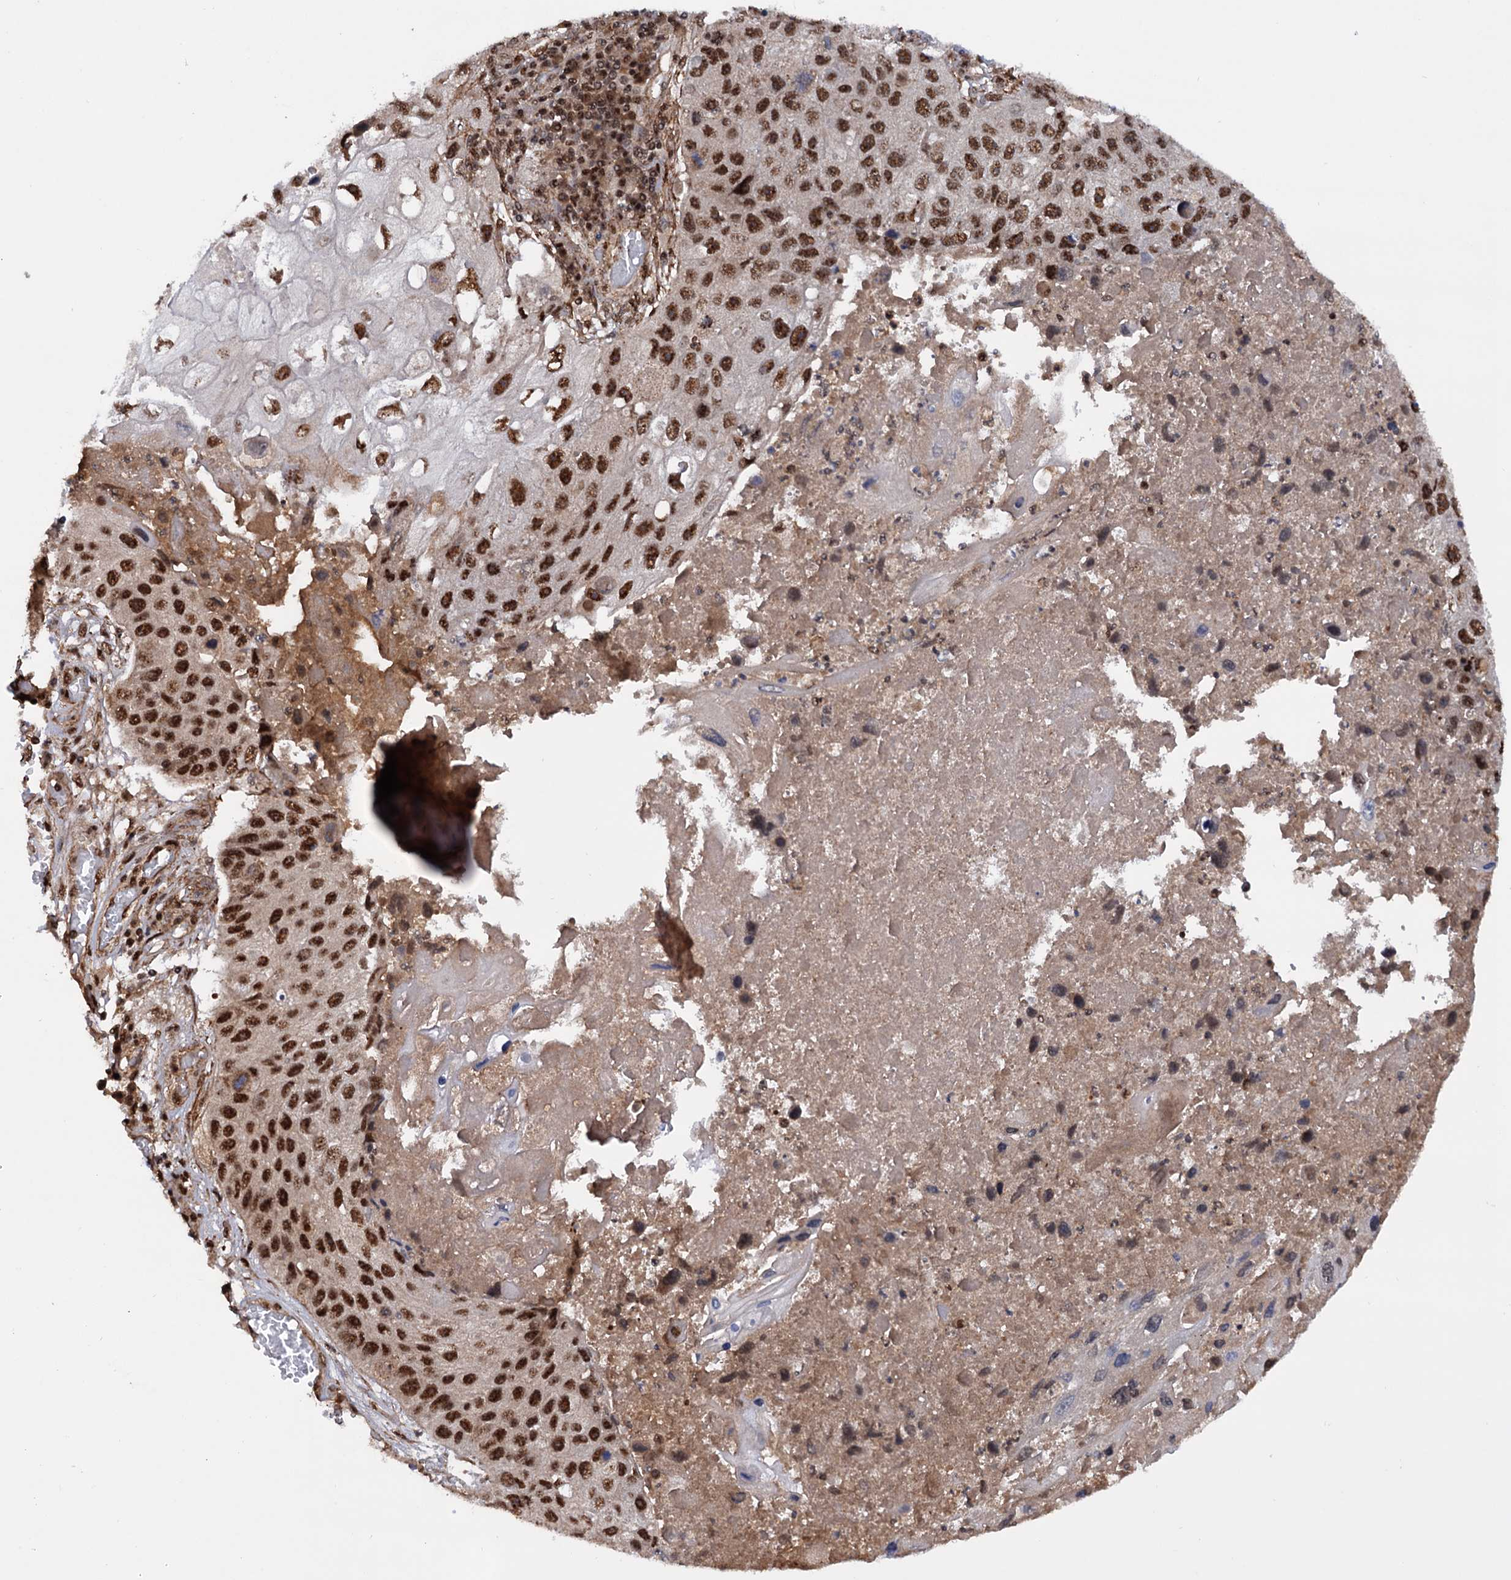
{"staining": {"intensity": "strong", "quantity": ">75%", "location": "nuclear"}, "tissue": "lung cancer", "cell_type": "Tumor cells", "image_type": "cancer", "snomed": [{"axis": "morphology", "description": "Squamous cell carcinoma, NOS"}, {"axis": "topography", "description": "Lung"}], "caption": "DAB (3,3'-diaminobenzidine) immunohistochemical staining of human lung squamous cell carcinoma demonstrates strong nuclear protein expression in about >75% of tumor cells. (DAB (3,3'-diaminobenzidine) IHC, brown staining for protein, blue staining for nuclei).", "gene": "TBC1D12", "patient": {"sex": "male", "age": 61}}